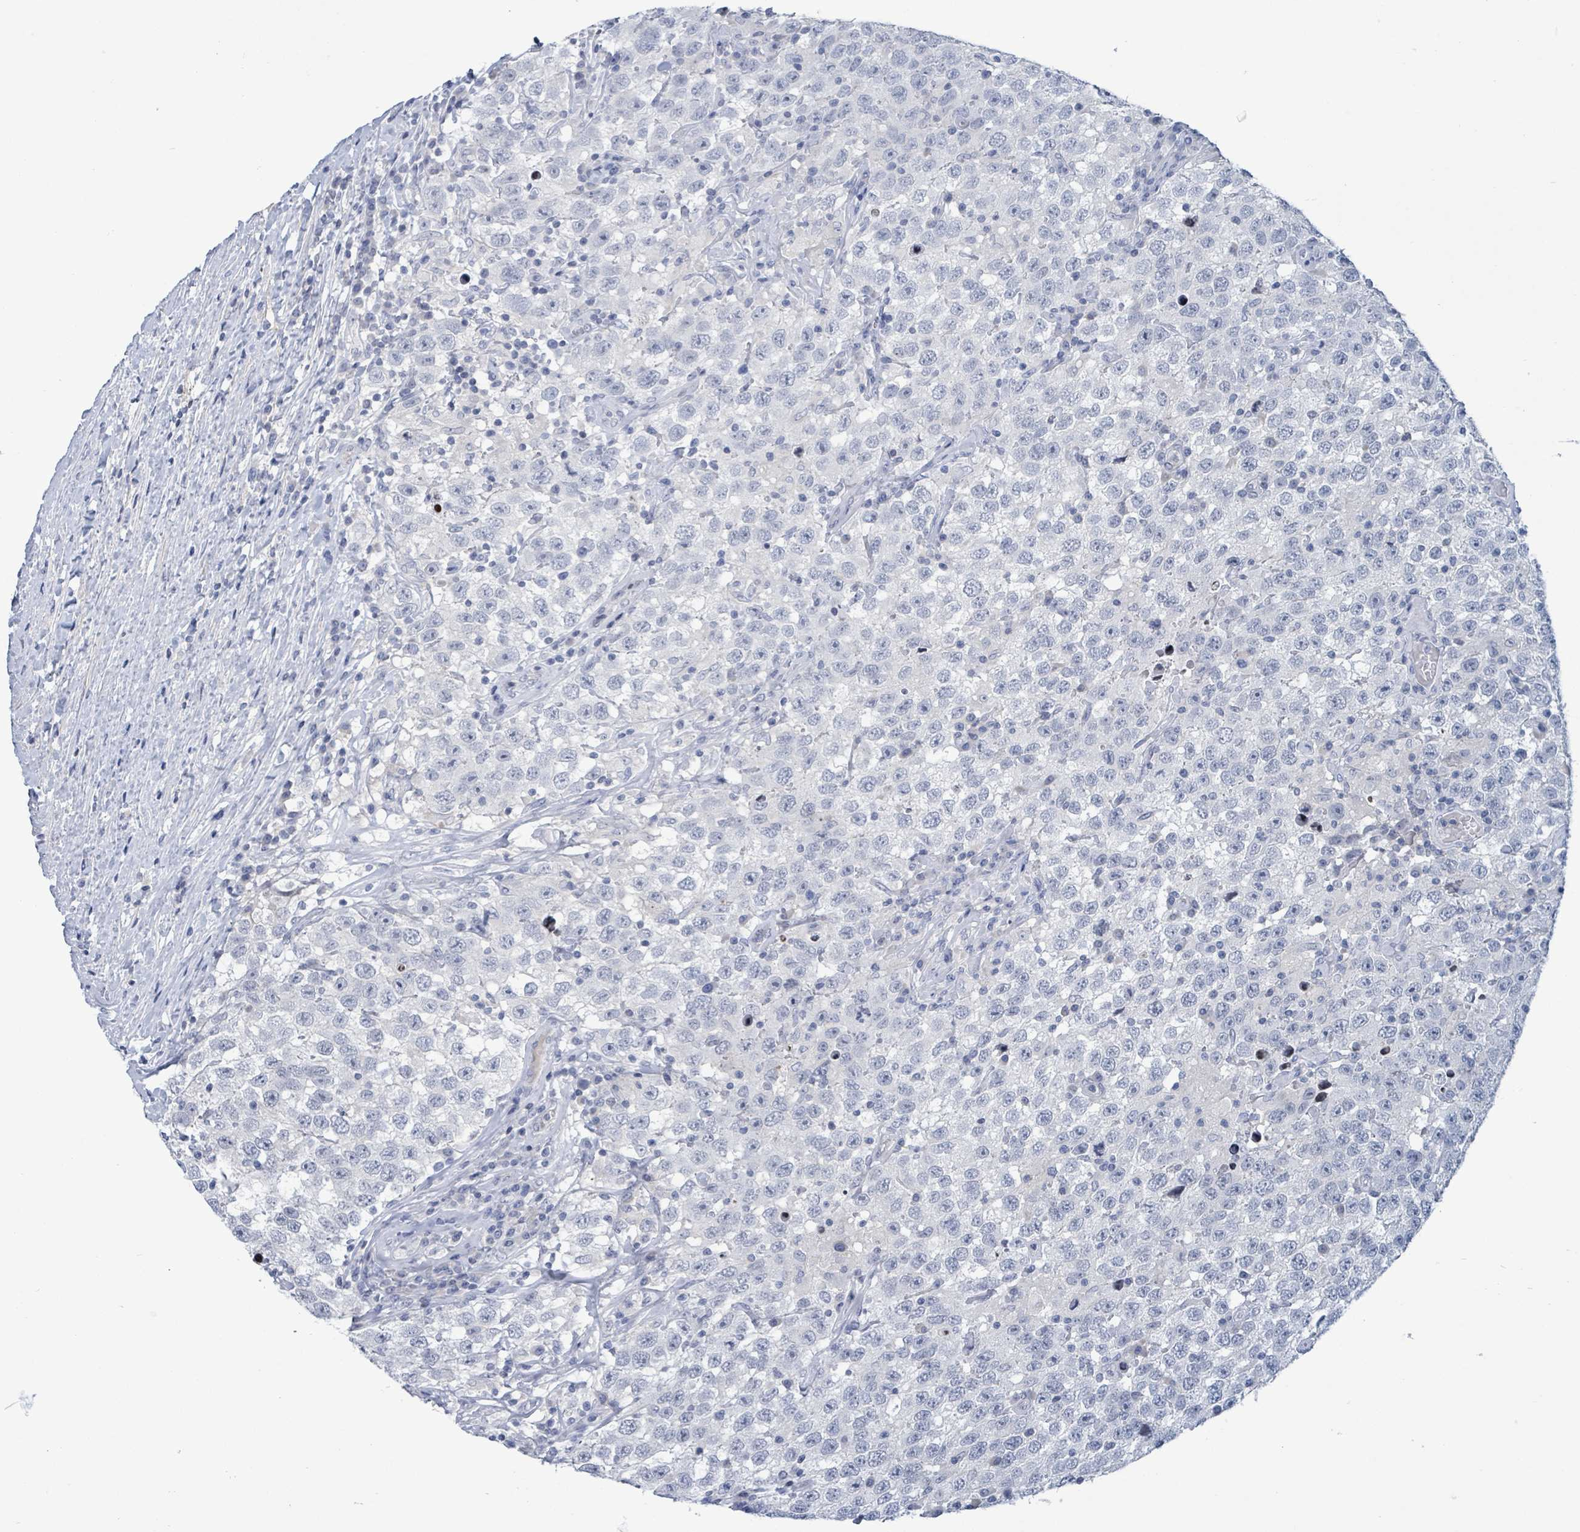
{"staining": {"intensity": "negative", "quantity": "none", "location": "none"}, "tissue": "testis cancer", "cell_type": "Tumor cells", "image_type": "cancer", "snomed": [{"axis": "morphology", "description": "Seminoma, NOS"}, {"axis": "topography", "description": "Testis"}], "caption": "High power microscopy histopathology image of an immunohistochemistry micrograph of testis cancer (seminoma), revealing no significant staining in tumor cells. (Stains: DAB (3,3'-diaminobenzidine) IHC with hematoxylin counter stain, Microscopy: brightfield microscopy at high magnification).", "gene": "NTN3", "patient": {"sex": "male", "age": 41}}